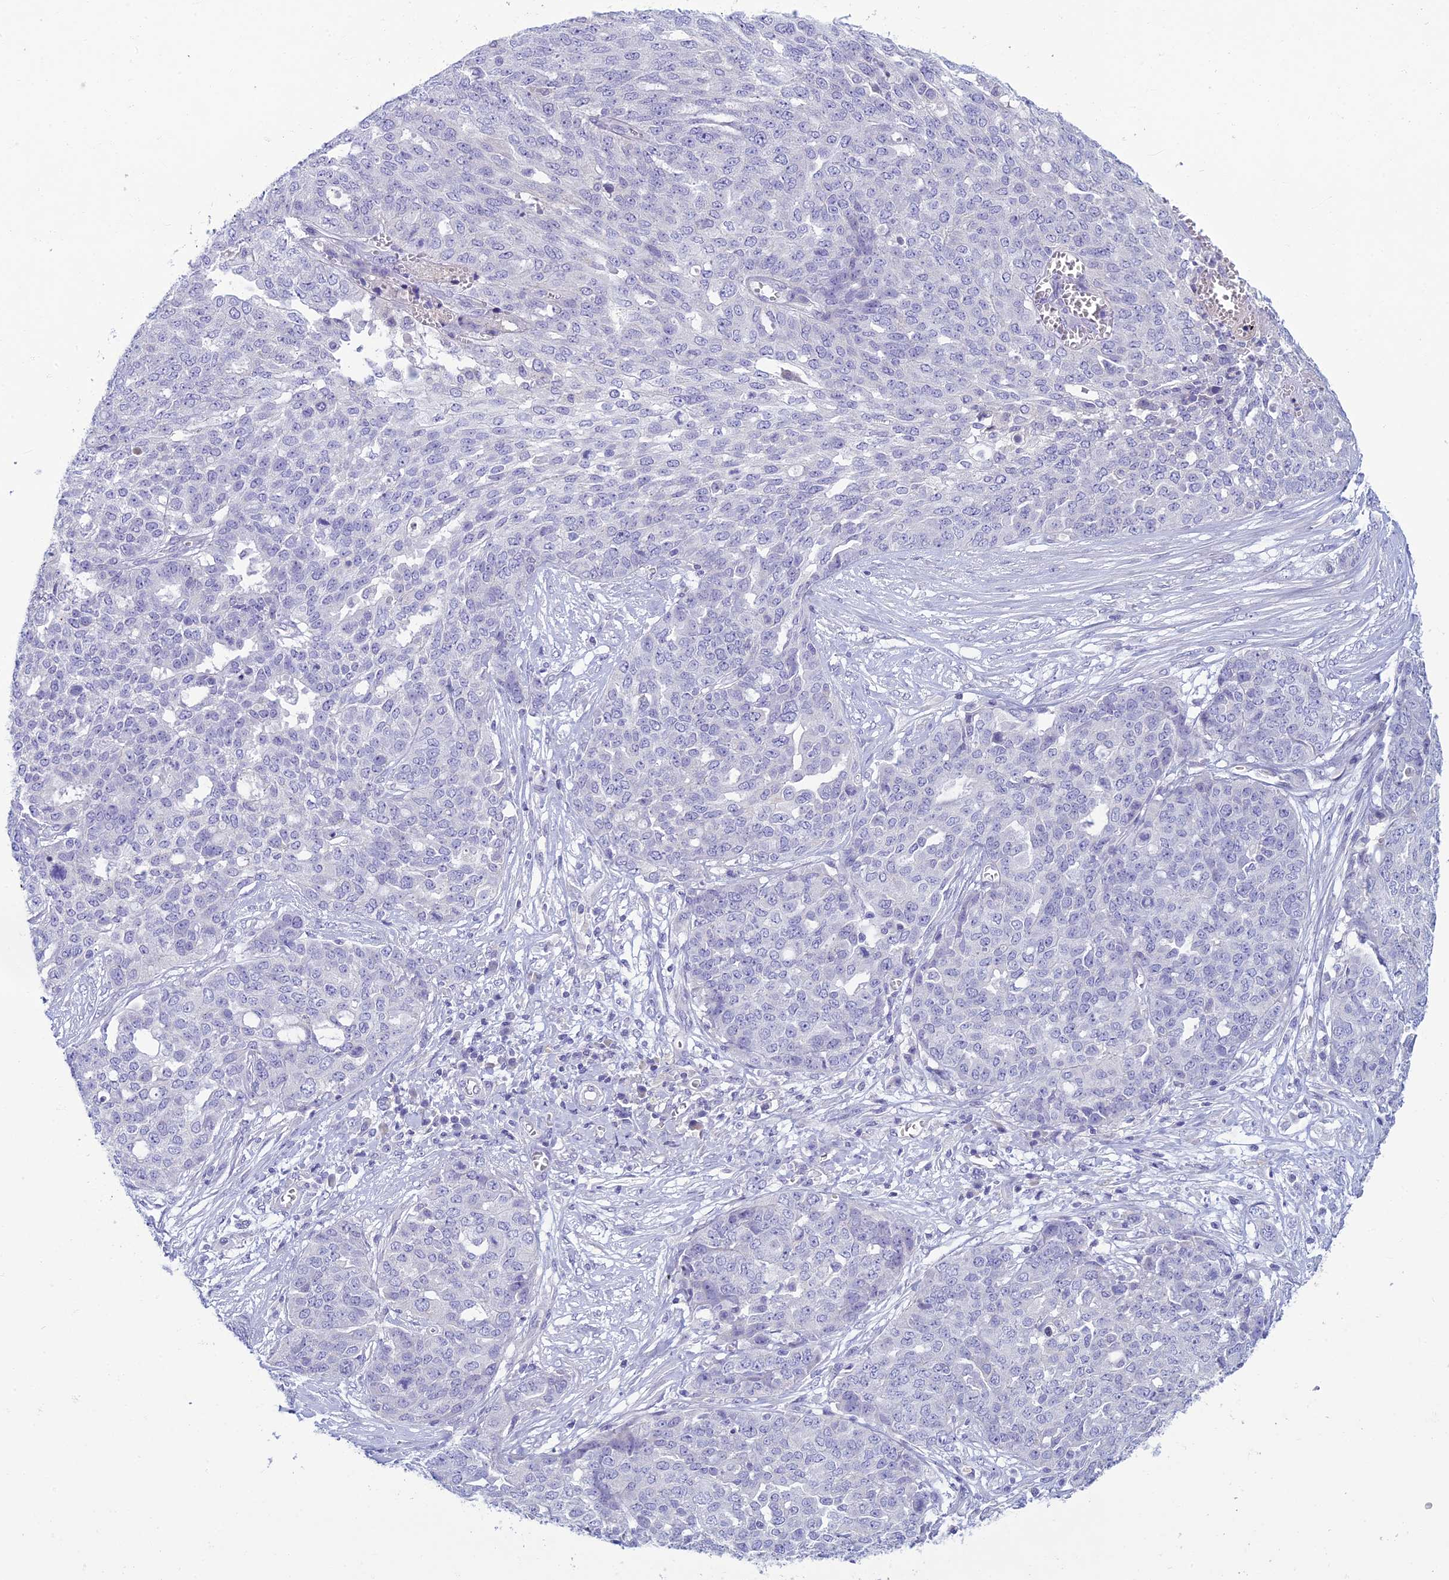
{"staining": {"intensity": "negative", "quantity": "none", "location": "none"}, "tissue": "ovarian cancer", "cell_type": "Tumor cells", "image_type": "cancer", "snomed": [{"axis": "morphology", "description": "Cystadenocarcinoma, serous, NOS"}, {"axis": "topography", "description": "Soft tissue"}, {"axis": "topography", "description": "Ovary"}], "caption": "The image reveals no significant expression in tumor cells of serous cystadenocarcinoma (ovarian).", "gene": "SLC25A41", "patient": {"sex": "female", "age": 57}}